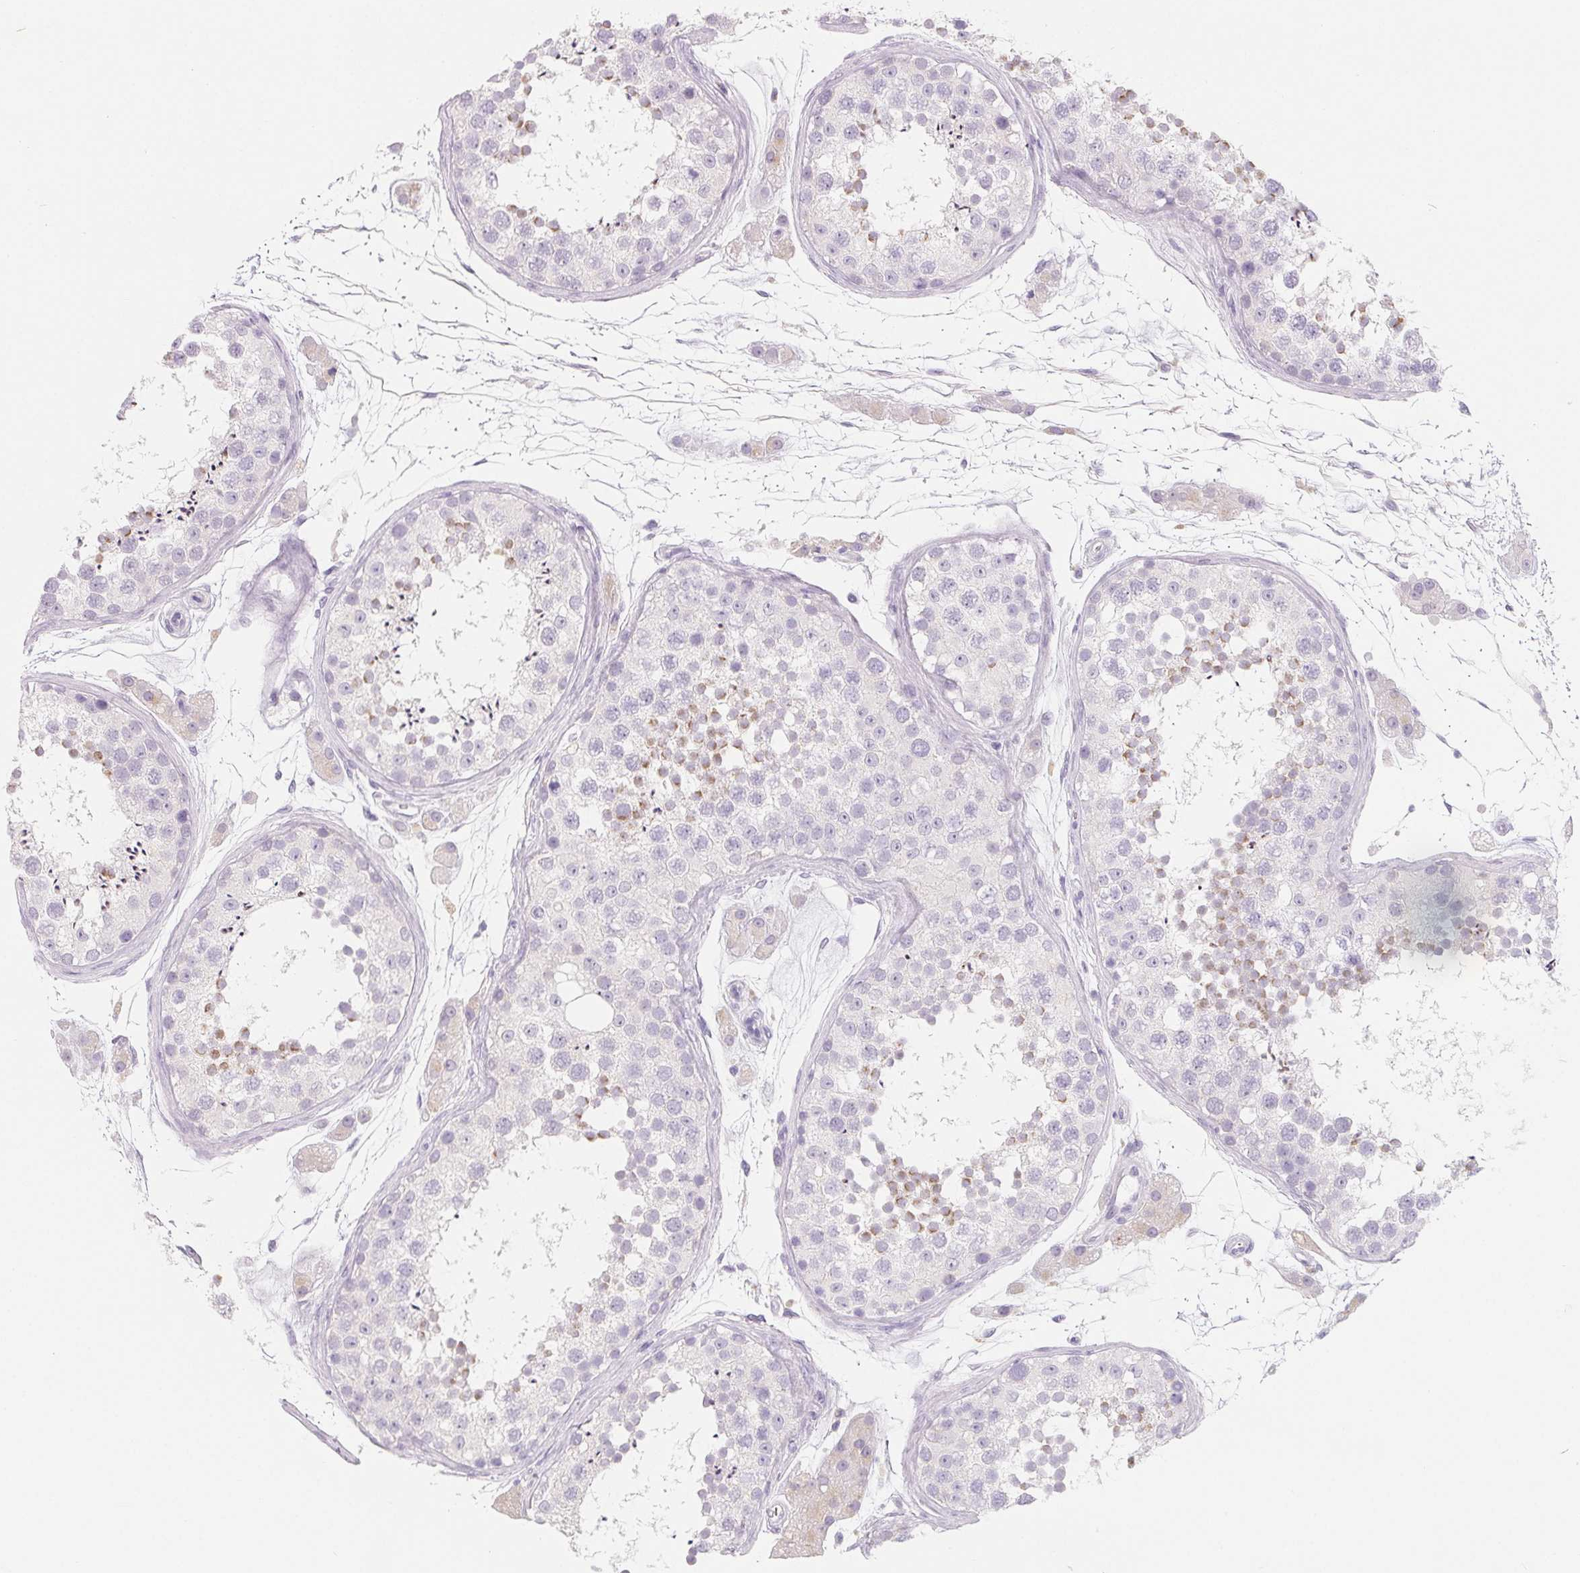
{"staining": {"intensity": "moderate", "quantity": "<25%", "location": "cytoplasmic/membranous"}, "tissue": "testis", "cell_type": "Cells in seminiferous ducts", "image_type": "normal", "snomed": [{"axis": "morphology", "description": "Normal tissue, NOS"}, {"axis": "topography", "description": "Testis"}], "caption": "This image exhibits IHC staining of unremarkable testis, with low moderate cytoplasmic/membranous staining in approximately <25% of cells in seminiferous ducts.", "gene": "SPACA5B", "patient": {"sex": "male", "age": 41}}